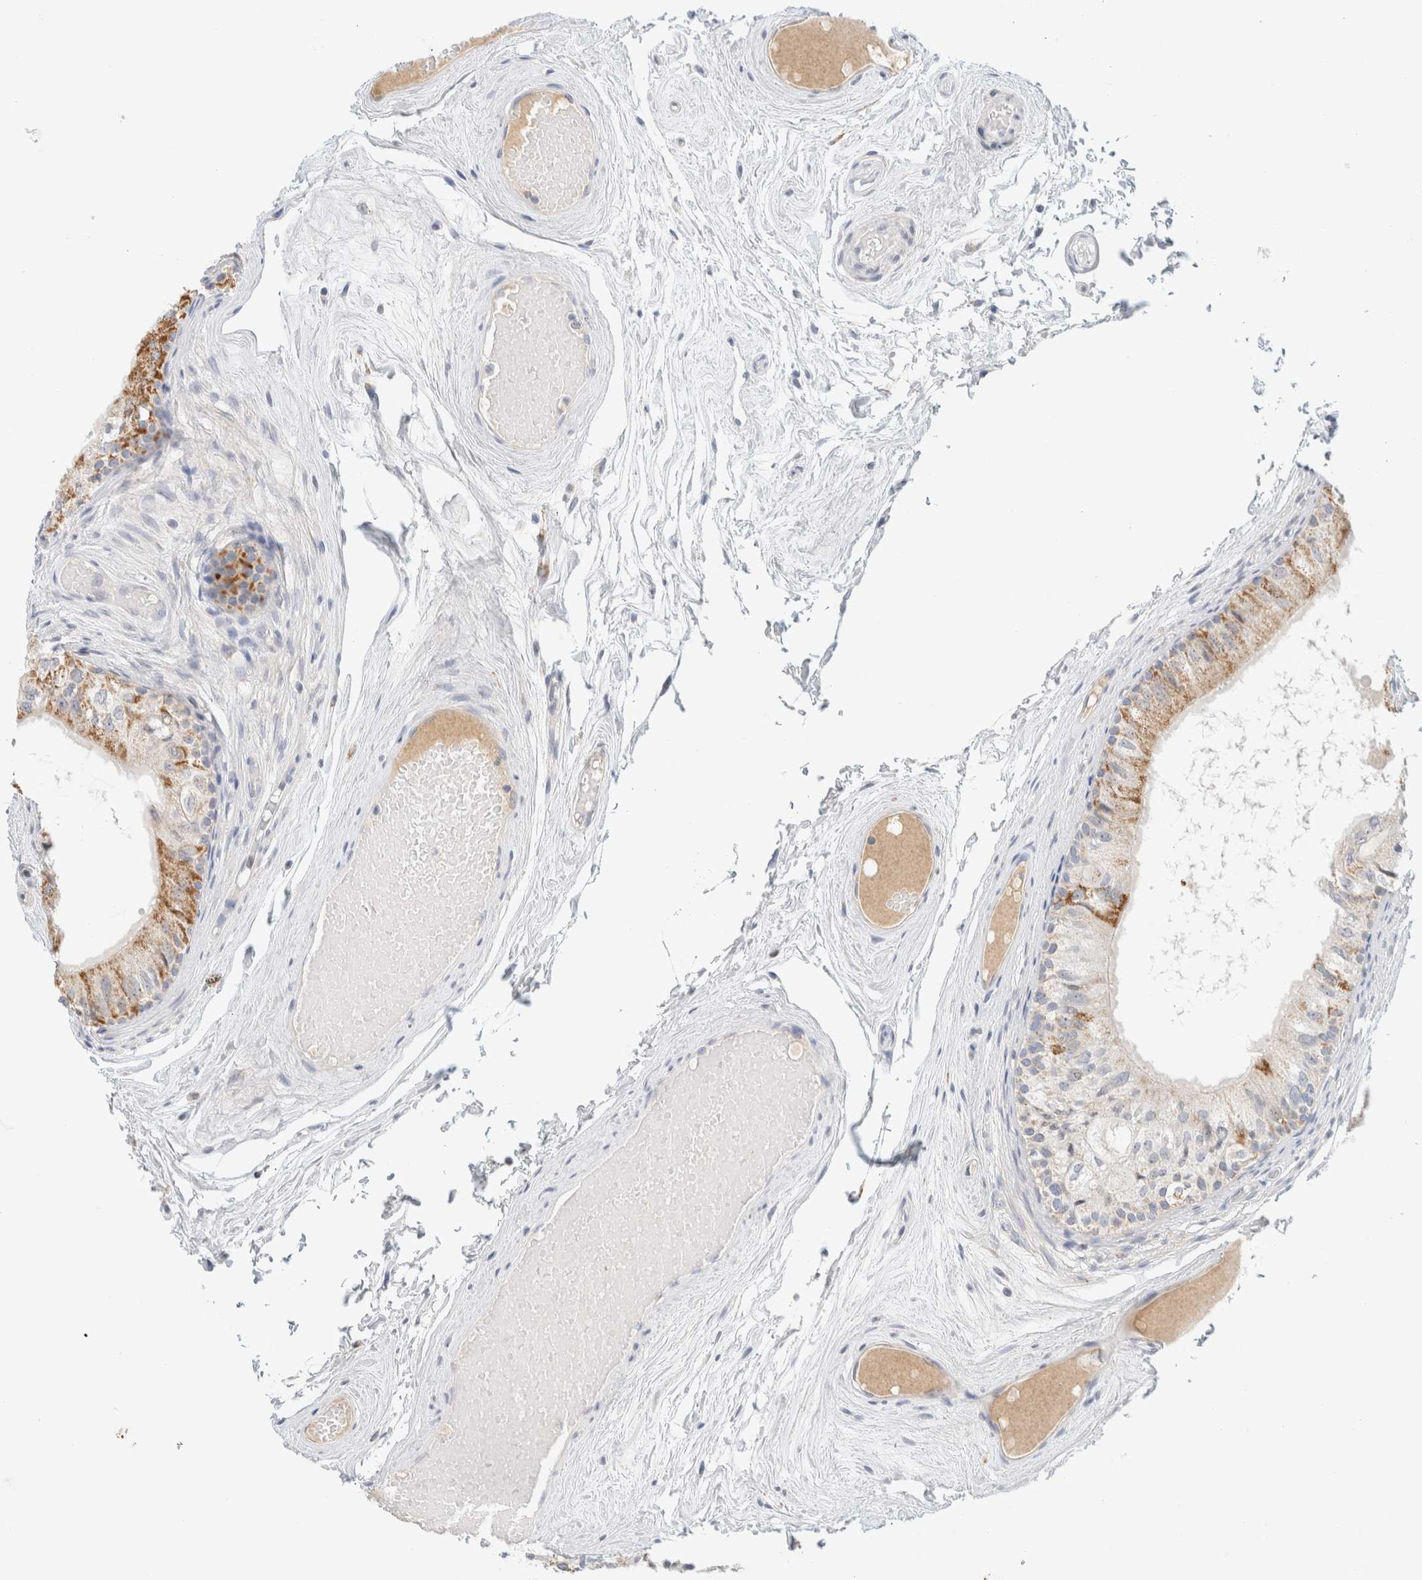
{"staining": {"intensity": "moderate", "quantity": "<25%", "location": "cytoplasmic/membranous"}, "tissue": "epididymis", "cell_type": "Glandular cells", "image_type": "normal", "snomed": [{"axis": "morphology", "description": "Normal tissue, NOS"}, {"axis": "topography", "description": "Epididymis"}], "caption": "Normal epididymis reveals moderate cytoplasmic/membranous staining in approximately <25% of glandular cells, visualized by immunohistochemistry.", "gene": "HDHD3", "patient": {"sex": "male", "age": 79}}